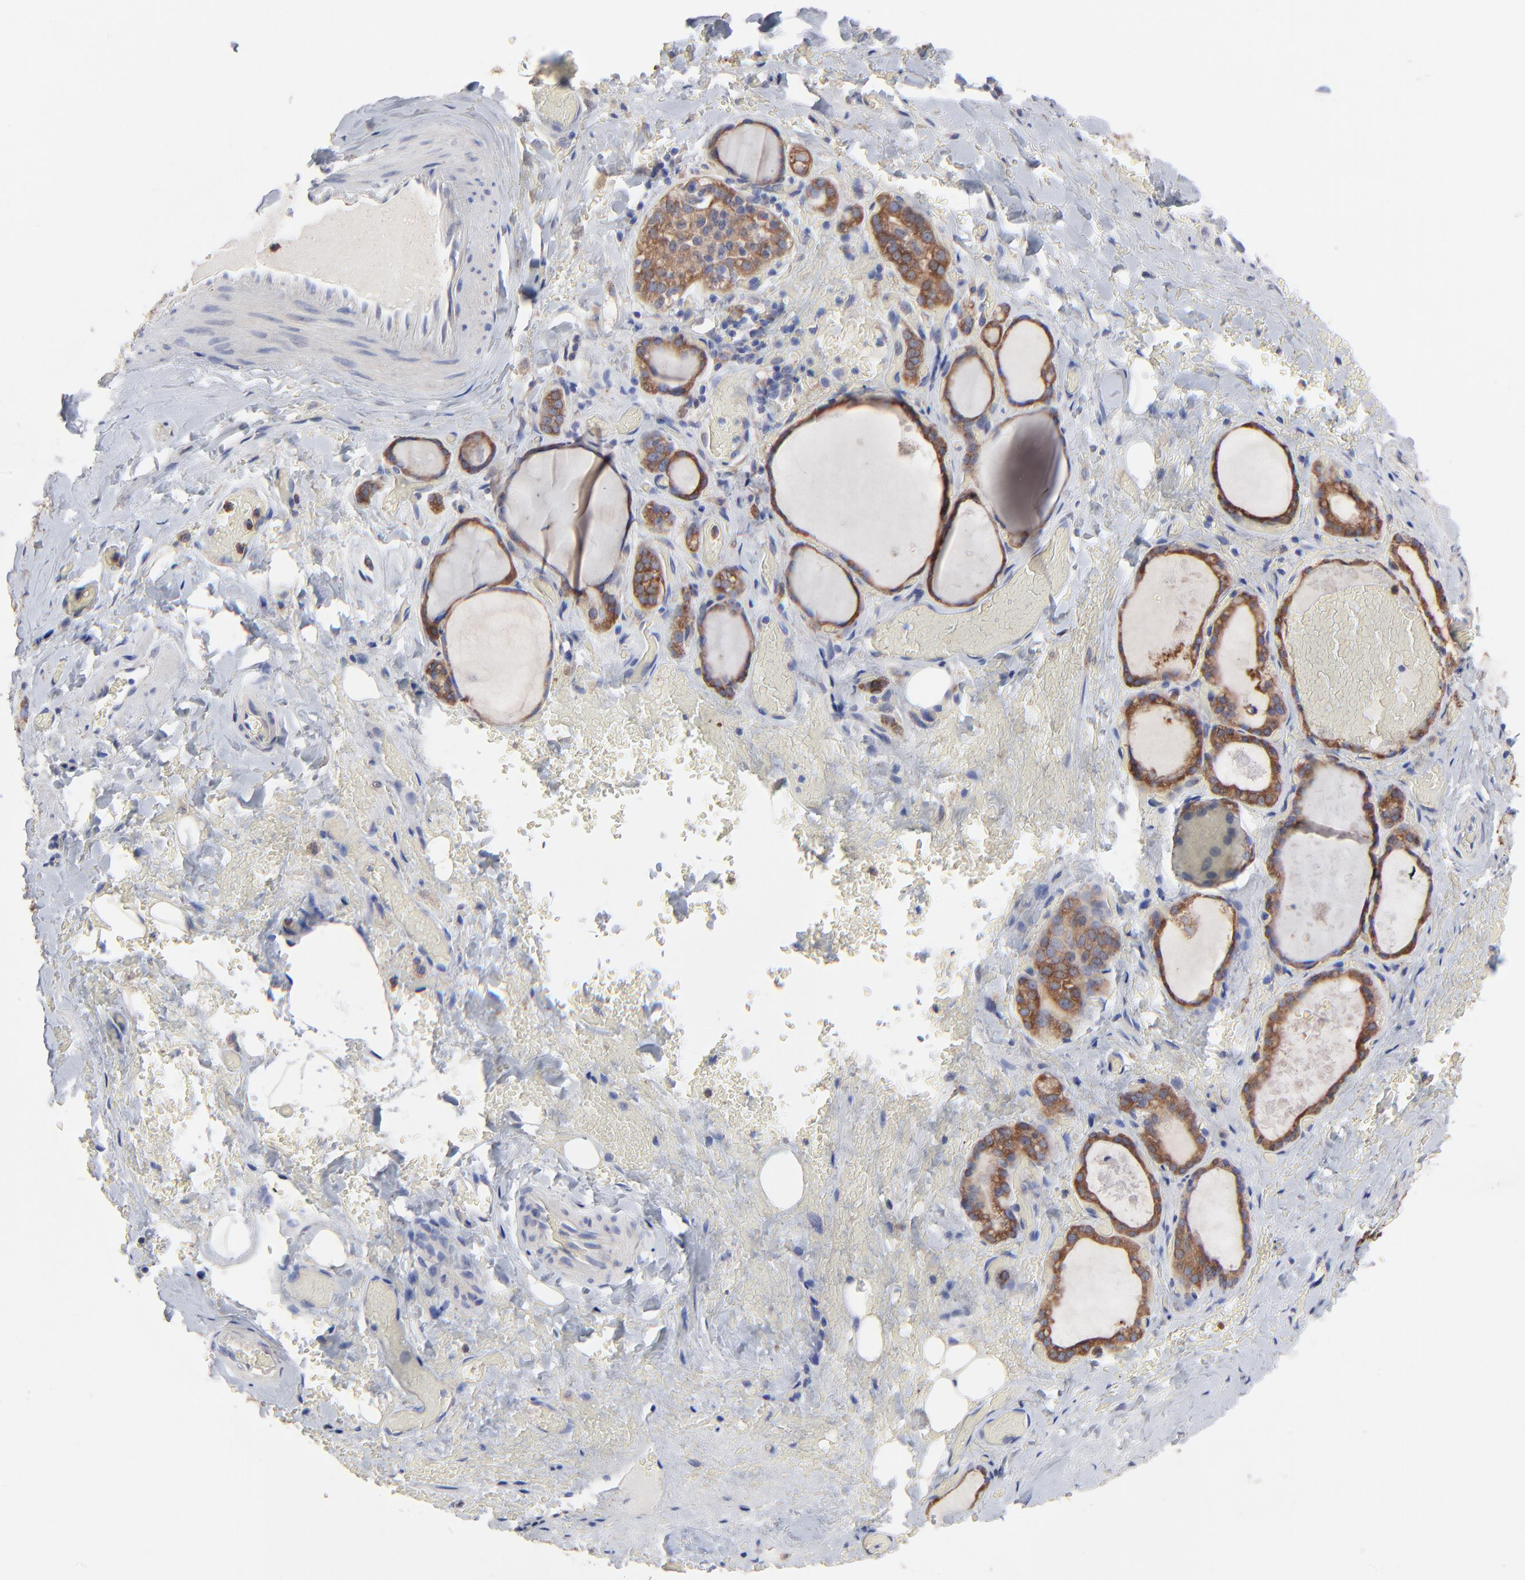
{"staining": {"intensity": "moderate", "quantity": ">75%", "location": "cytoplasmic/membranous"}, "tissue": "thyroid gland", "cell_type": "Glandular cells", "image_type": "normal", "snomed": [{"axis": "morphology", "description": "Normal tissue, NOS"}, {"axis": "topography", "description": "Thyroid gland"}], "caption": "Immunohistochemistry staining of benign thyroid gland, which reveals medium levels of moderate cytoplasmic/membranous positivity in about >75% of glandular cells indicating moderate cytoplasmic/membranous protein staining. The staining was performed using DAB (brown) for protein detection and nuclei were counterstained in hematoxylin (blue).", "gene": "PPFIBP2", "patient": {"sex": "male", "age": 61}}